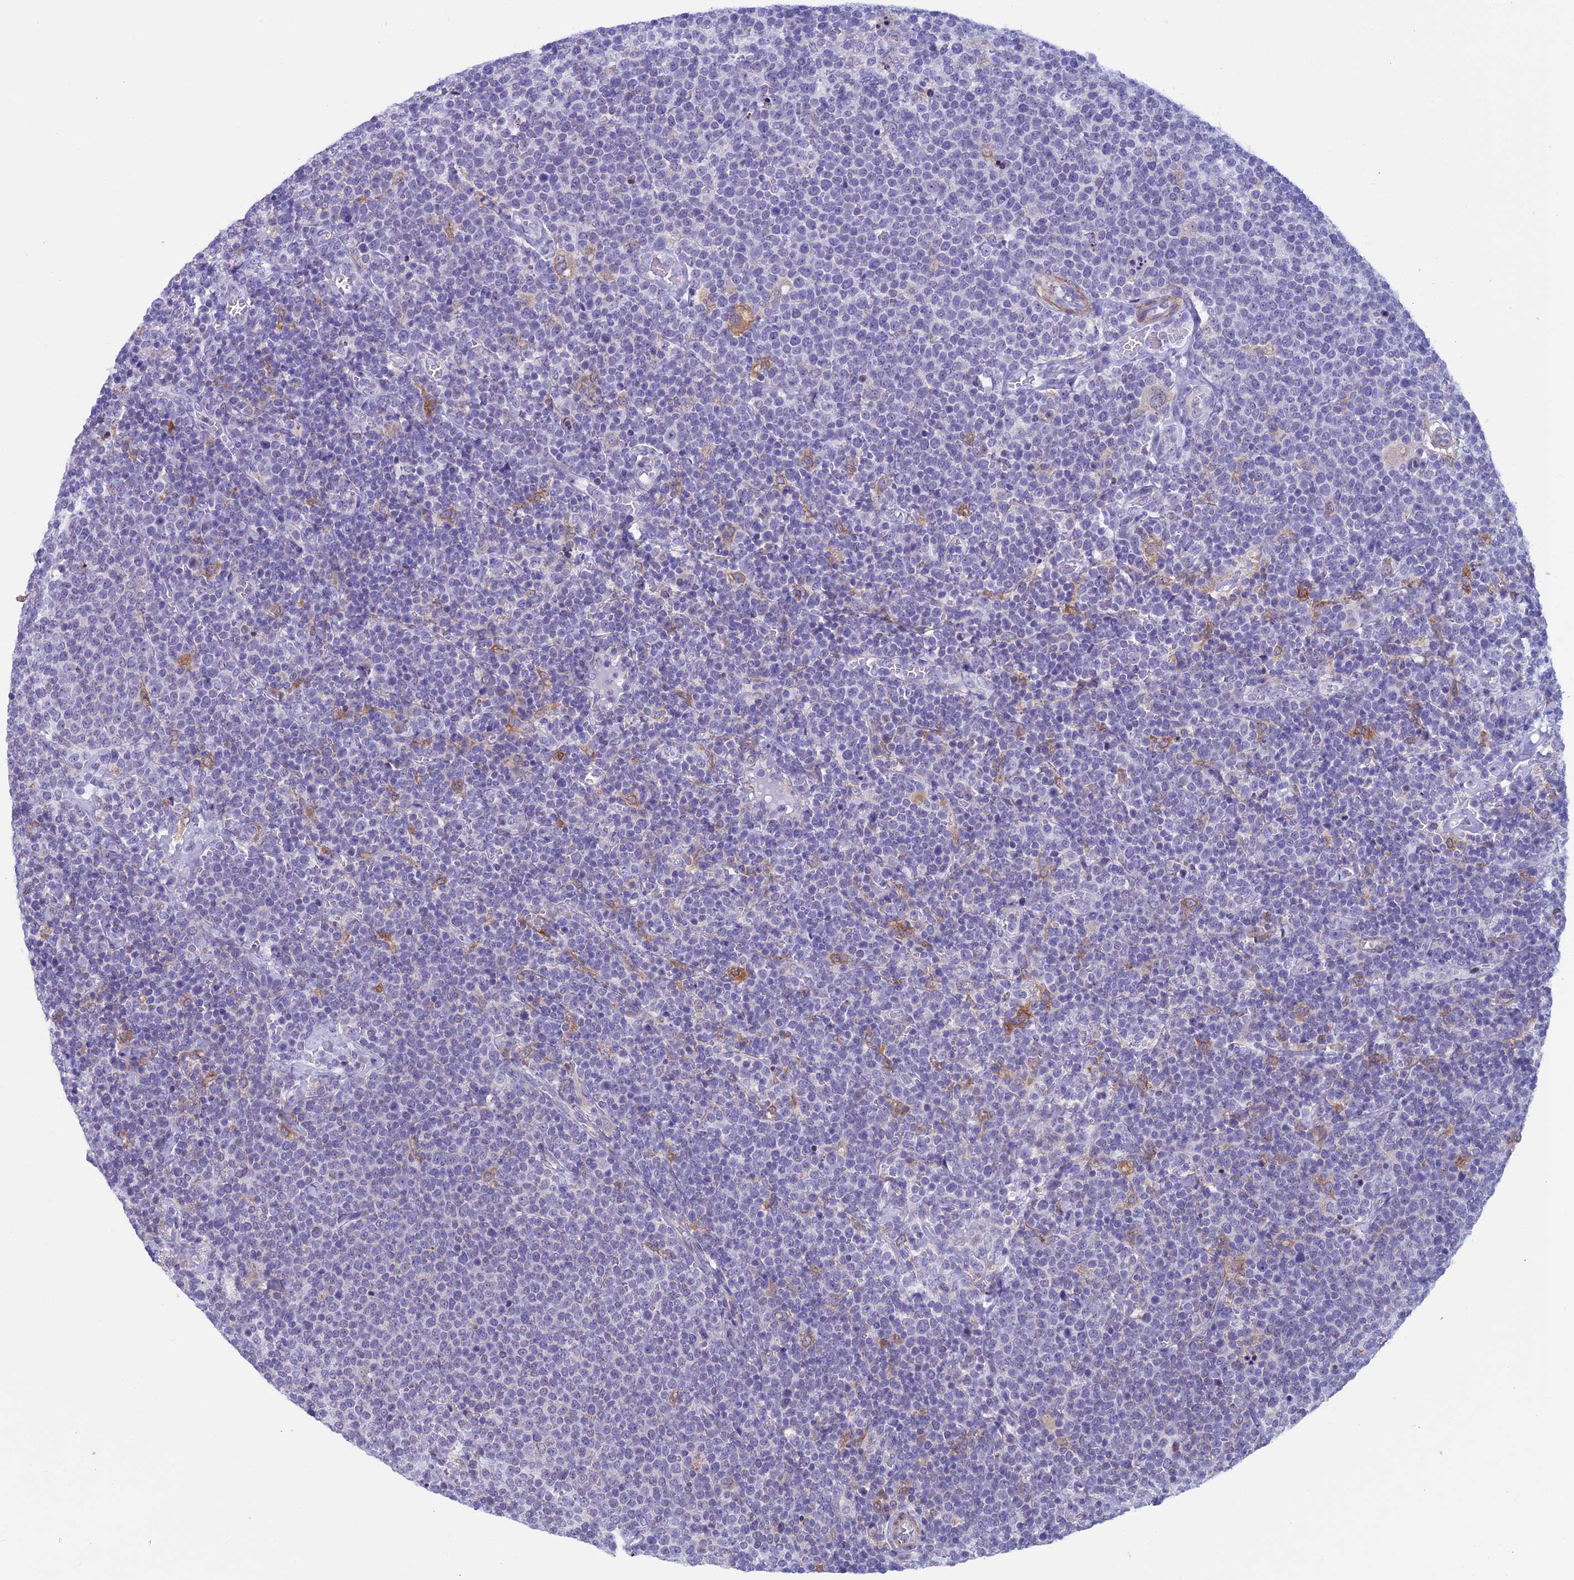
{"staining": {"intensity": "negative", "quantity": "none", "location": "none"}, "tissue": "lymphoma", "cell_type": "Tumor cells", "image_type": "cancer", "snomed": [{"axis": "morphology", "description": "Malignant lymphoma, non-Hodgkin's type, High grade"}, {"axis": "topography", "description": "Lymph node"}], "caption": "Immunohistochemistry (IHC) image of neoplastic tissue: human malignant lymphoma, non-Hodgkin's type (high-grade) stained with DAB demonstrates no significant protein staining in tumor cells.", "gene": "IGSF6", "patient": {"sex": "male", "age": 61}}